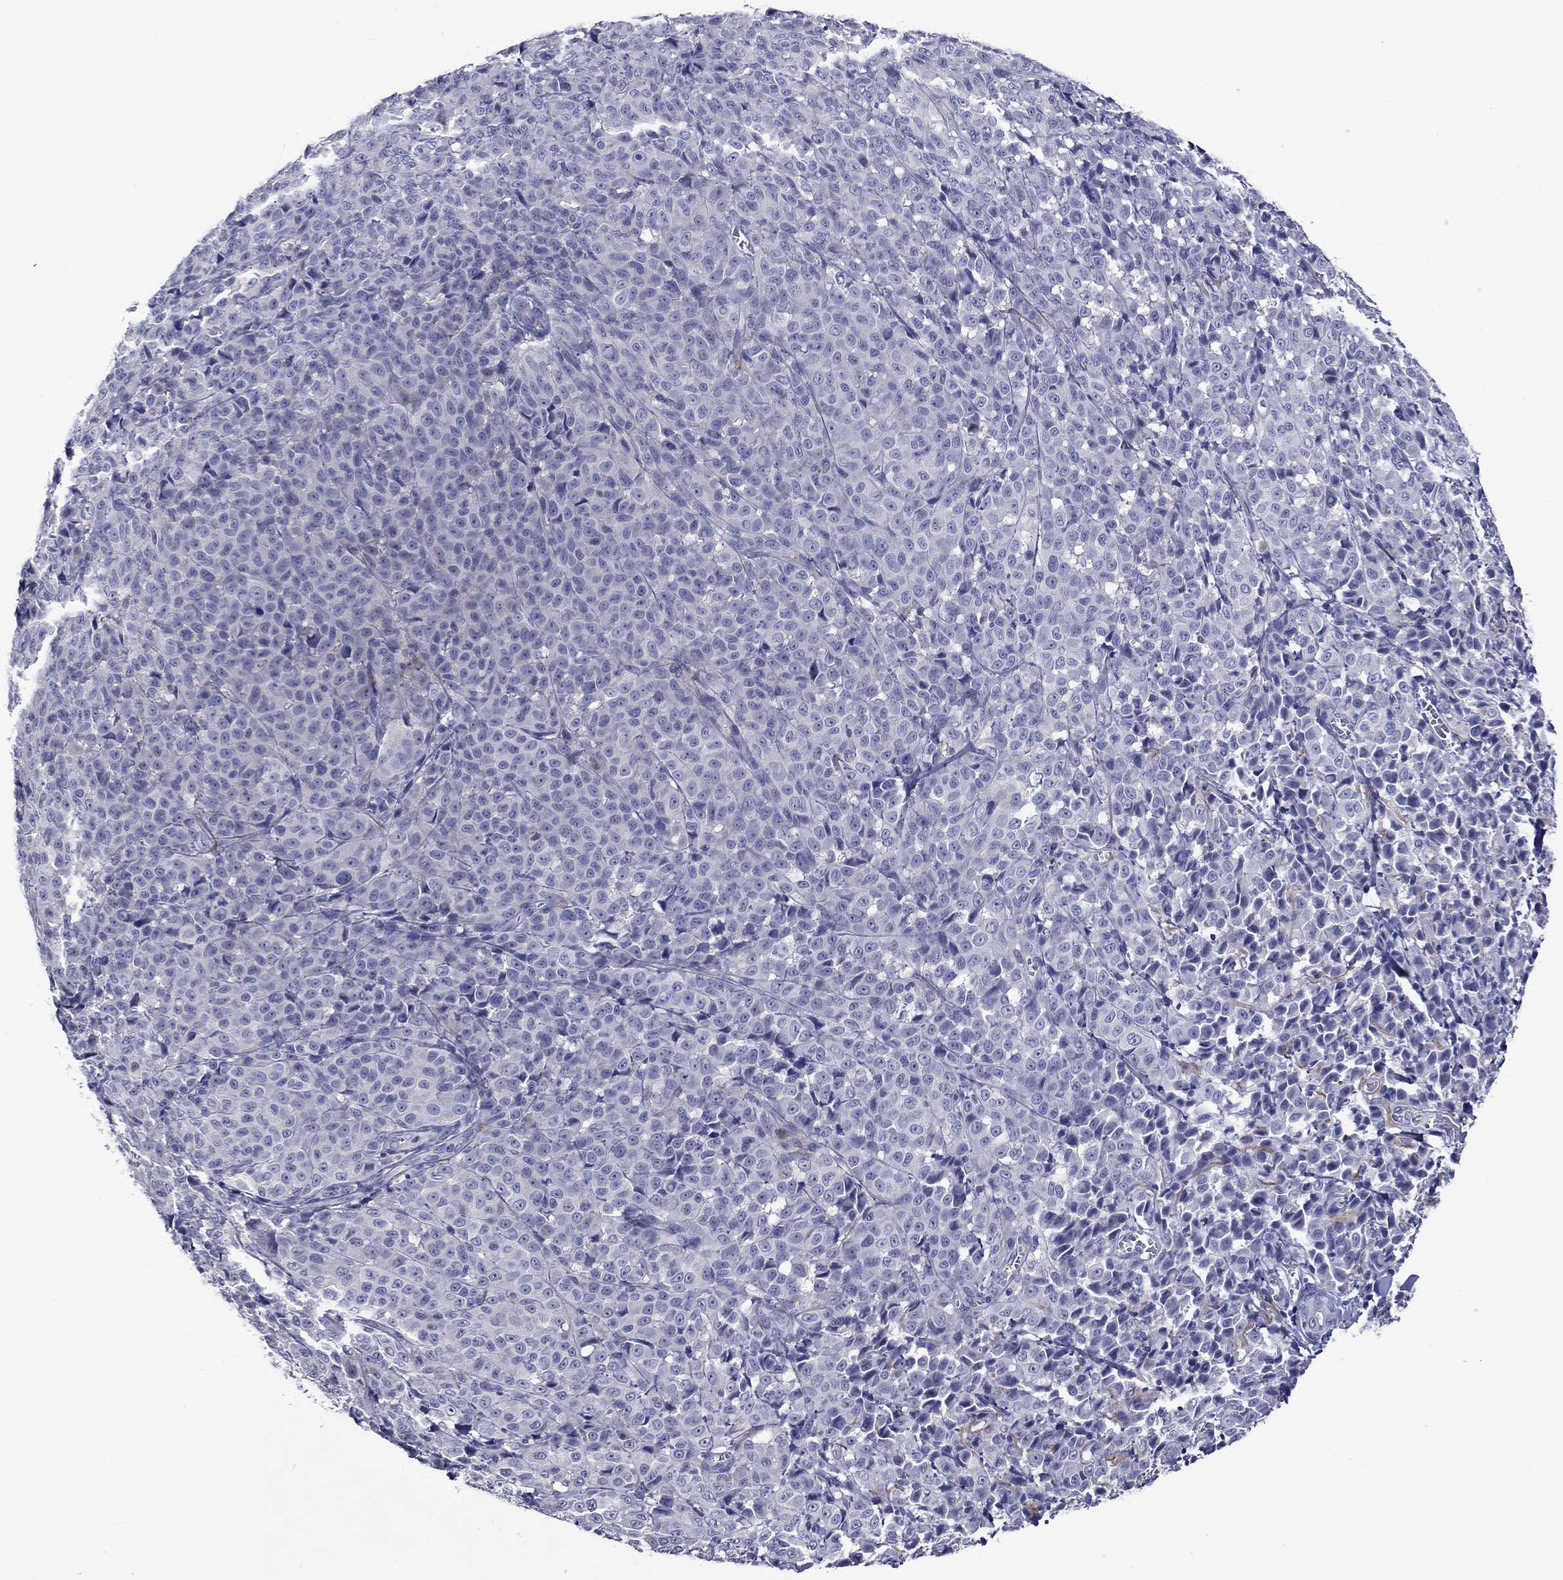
{"staining": {"intensity": "negative", "quantity": "none", "location": "none"}, "tissue": "melanoma", "cell_type": "Tumor cells", "image_type": "cancer", "snomed": [{"axis": "morphology", "description": "Malignant melanoma, NOS"}, {"axis": "topography", "description": "Skin"}], "caption": "Malignant melanoma was stained to show a protein in brown. There is no significant expression in tumor cells. (Brightfield microscopy of DAB immunohistochemistry (IHC) at high magnification).", "gene": "CNDP1", "patient": {"sex": "male", "age": 89}}